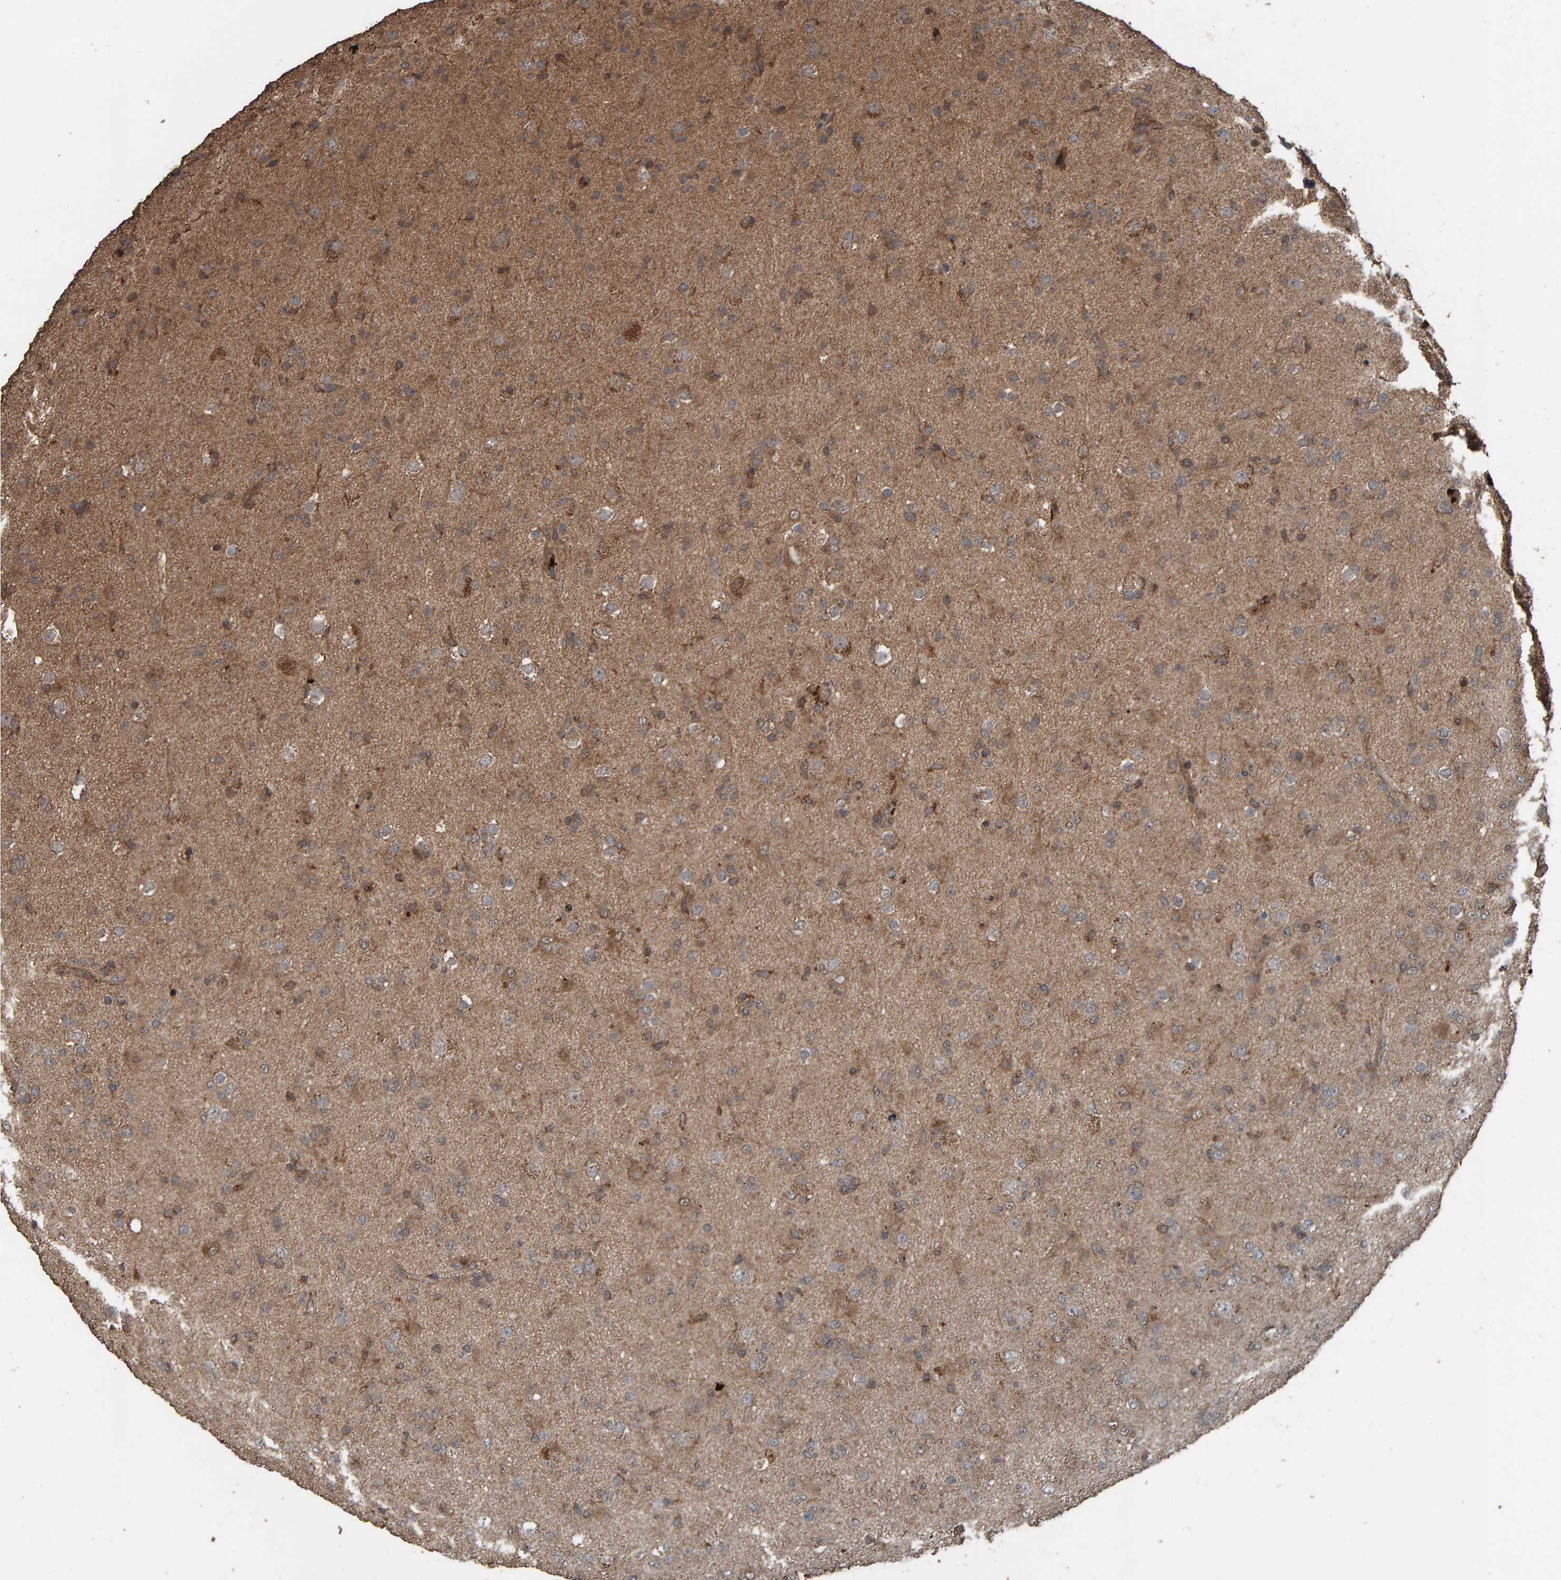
{"staining": {"intensity": "moderate", "quantity": ">75%", "location": "cytoplasmic/membranous"}, "tissue": "glioma", "cell_type": "Tumor cells", "image_type": "cancer", "snomed": [{"axis": "morphology", "description": "Glioma, malignant, Low grade"}, {"axis": "topography", "description": "Brain"}], "caption": "The immunohistochemical stain highlights moderate cytoplasmic/membranous positivity in tumor cells of malignant low-grade glioma tissue.", "gene": "DUS1L", "patient": {"sex": "male", "age": 65}}